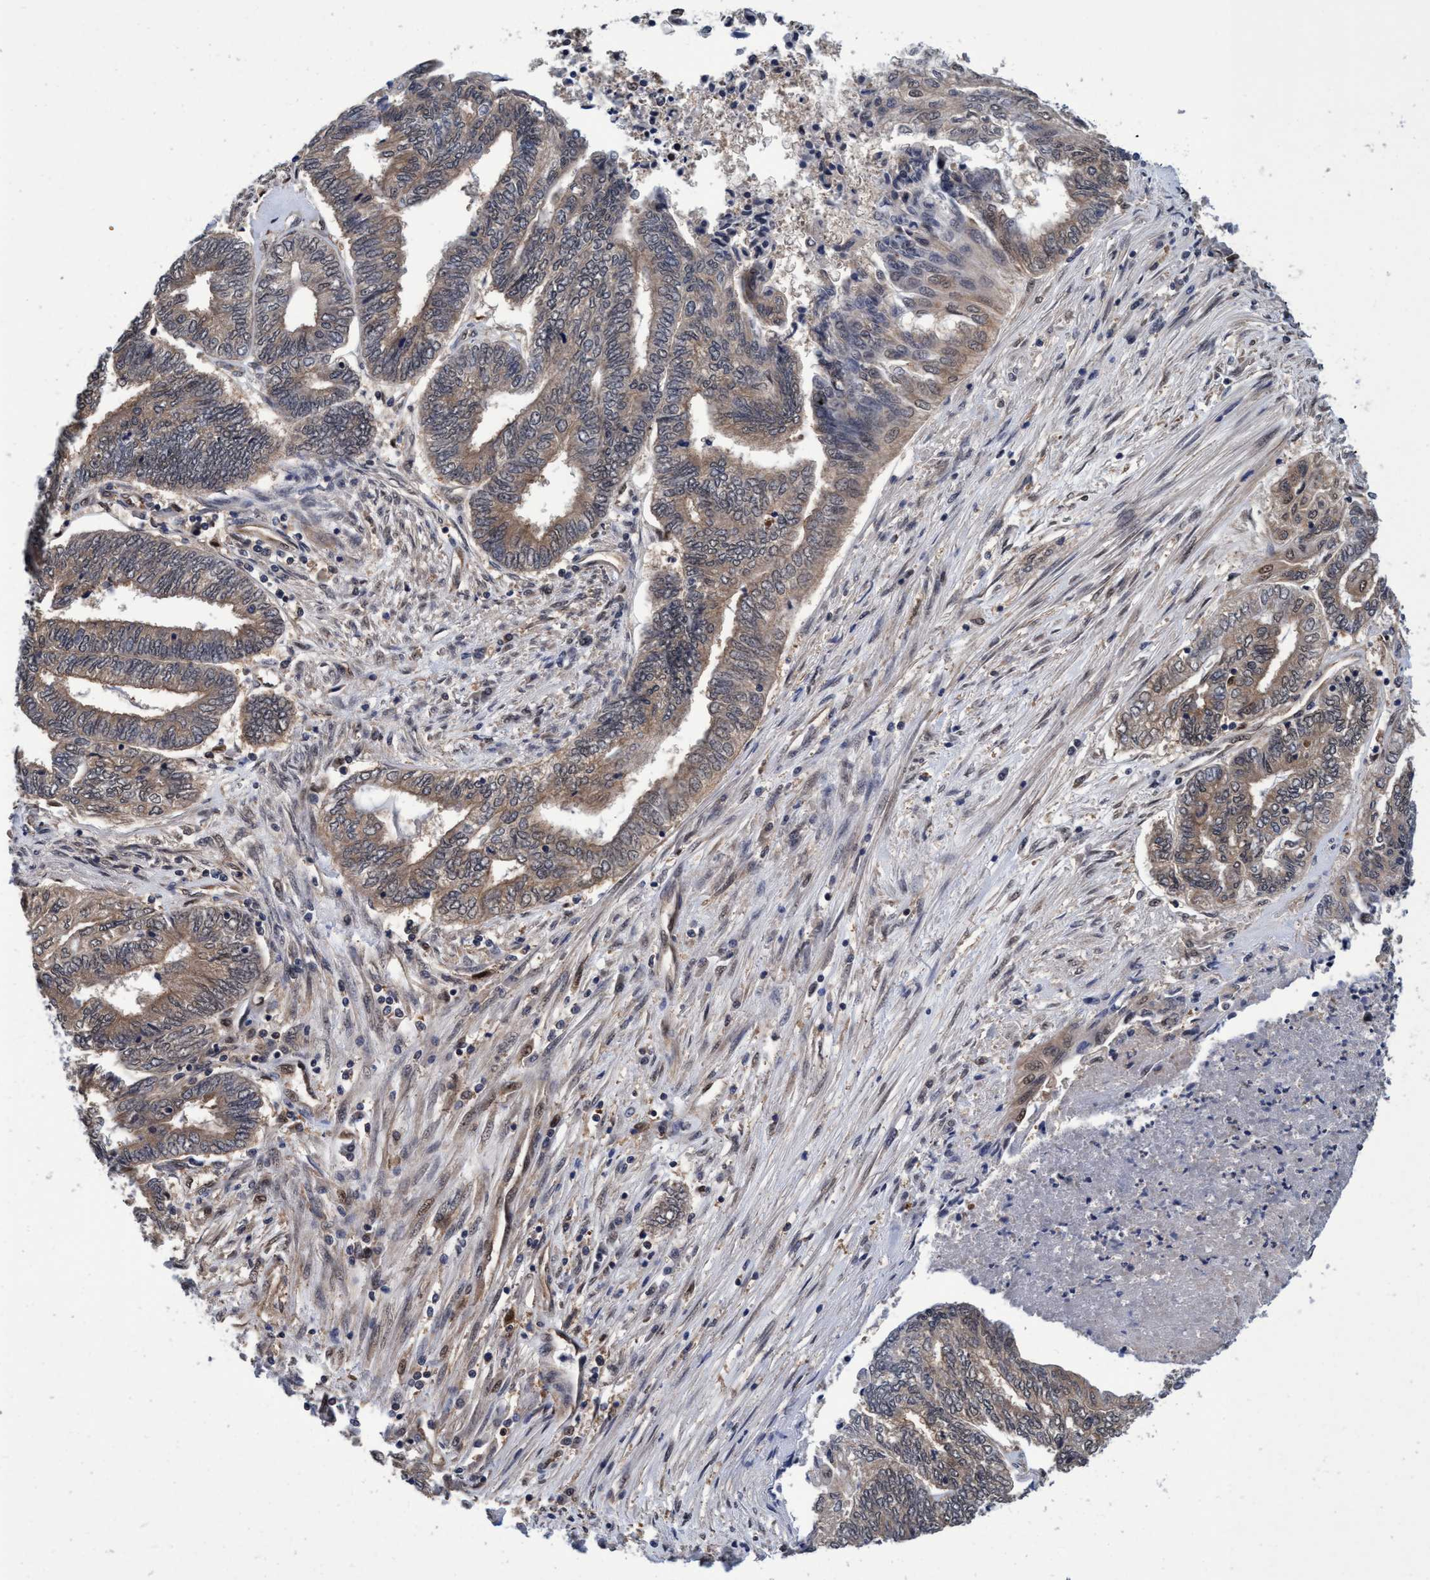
{"staining": {"intensity": "weak", "quantity": ">75%", "location": "cytoplasmic/membranous"}, "tissue": "endometrial cancer", "cell_type": "Tumor cells", "image_type": "cancer", "snomed": [{"axis": "morphology", "description": "Adenocarcinoma, NOS"}, {"axis": "topography", "description": "Uterus"}, {"axis": "topography", "description": "Endometrium"}], "caption": "This is a histology image of immunohistochemistry (IHC) staining of endometrial cancer, which shows weak expression in the cytoplasmic/membranous of tumor cells.", "gene": "PSMD12", "patient": {"sex": "female", "age": 70}}